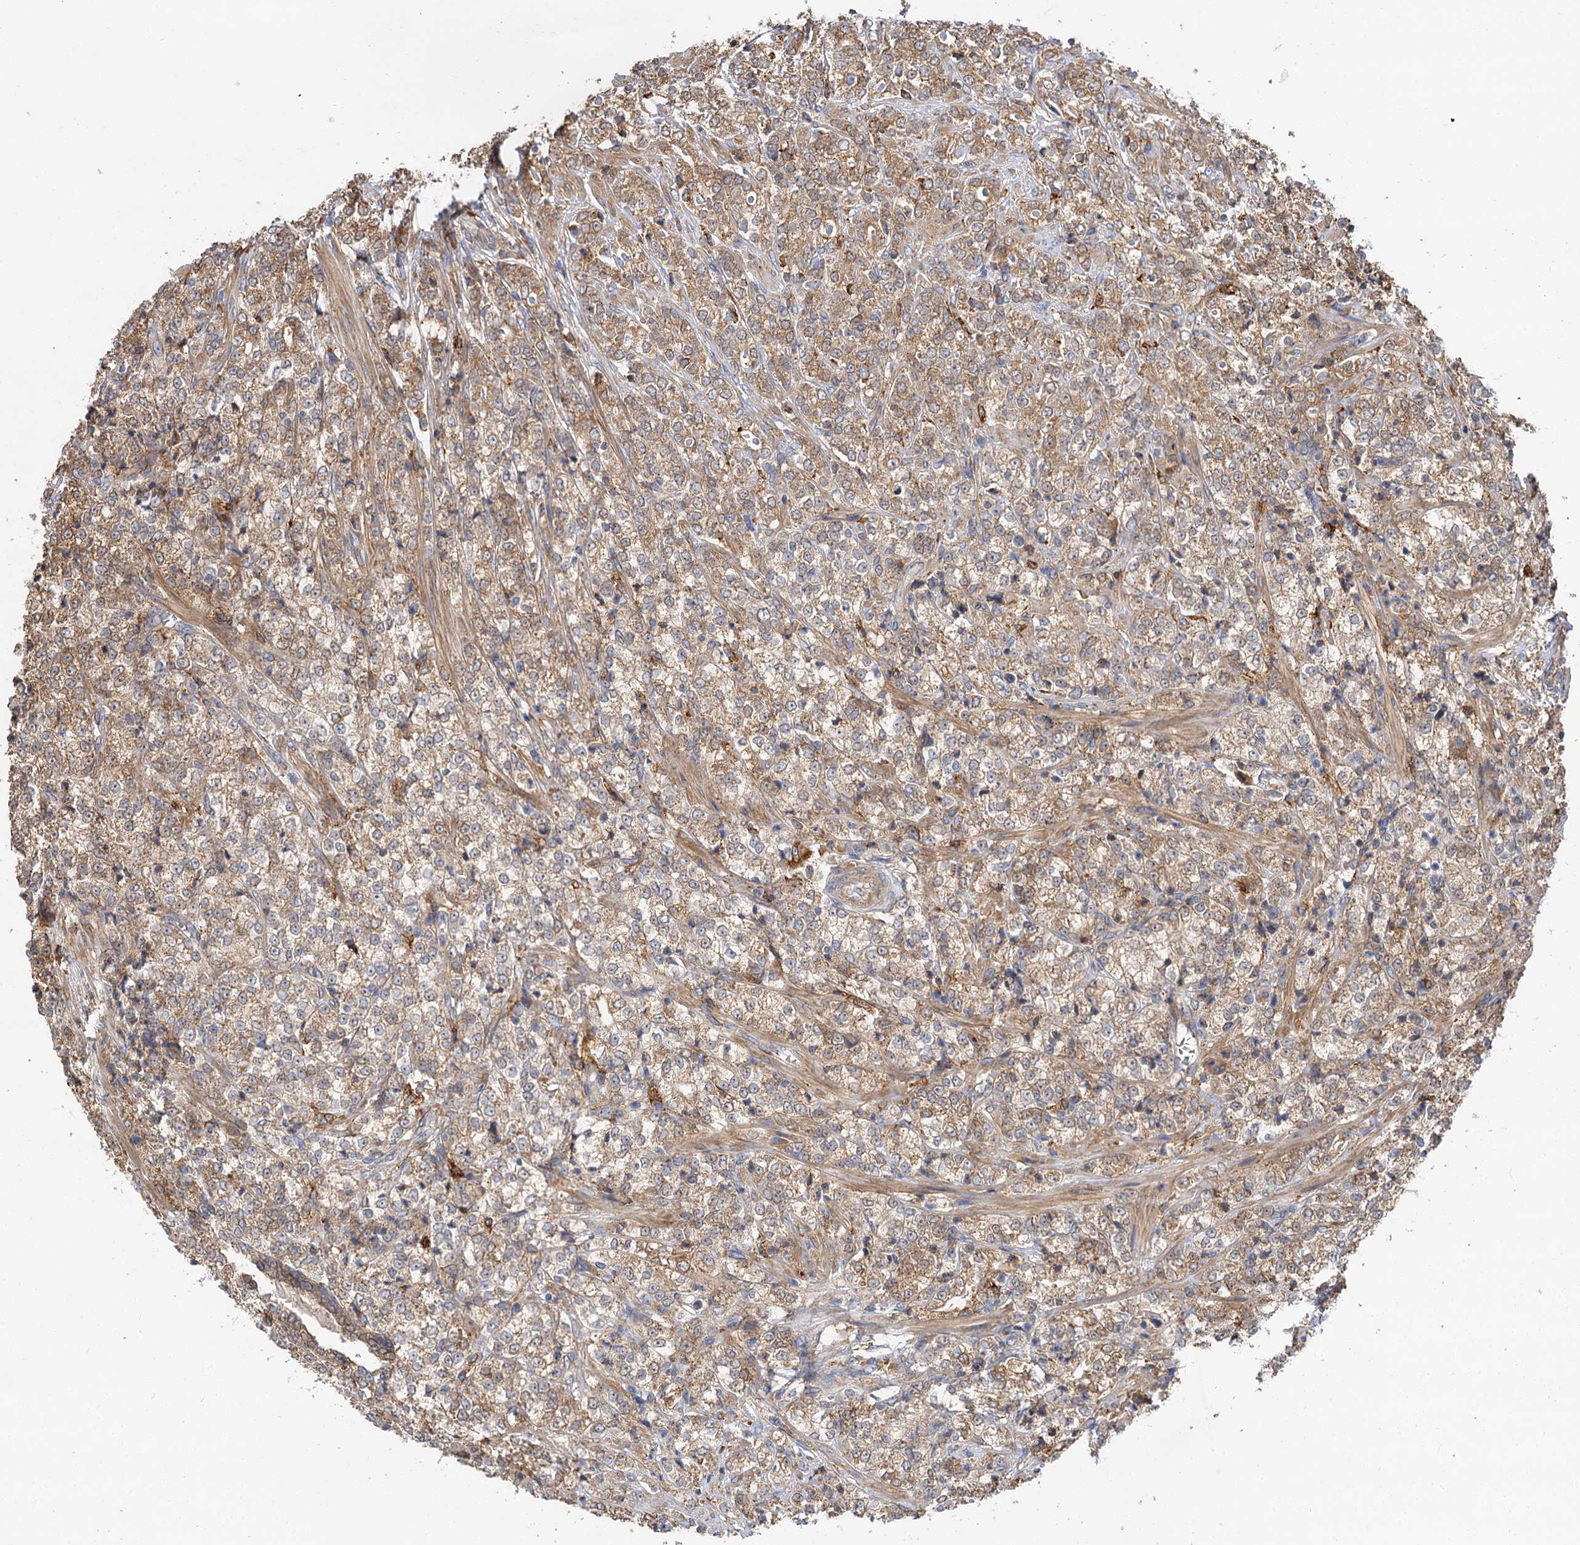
{"staining": {"intensity": "moderate", "quantity": ">75%", "location": "cytoplasmic/membranous"}, "tissue": "prostate cancer", "cell_type": "Tumor cells", "image_type": "cancer", "snomed": [{"axis": "morphology", "description": "Adenocarcinoma, High grade"}, {"axis": "topography", "description": "Prostate"}], "caption": "The image displays a brown stain indicating the presence of a protein in the cytoplasmic/membranous of tumor cells in prostate cancer.", "gene": "PPIP5K2", "patient": {"sex": "male", "age": 69}}